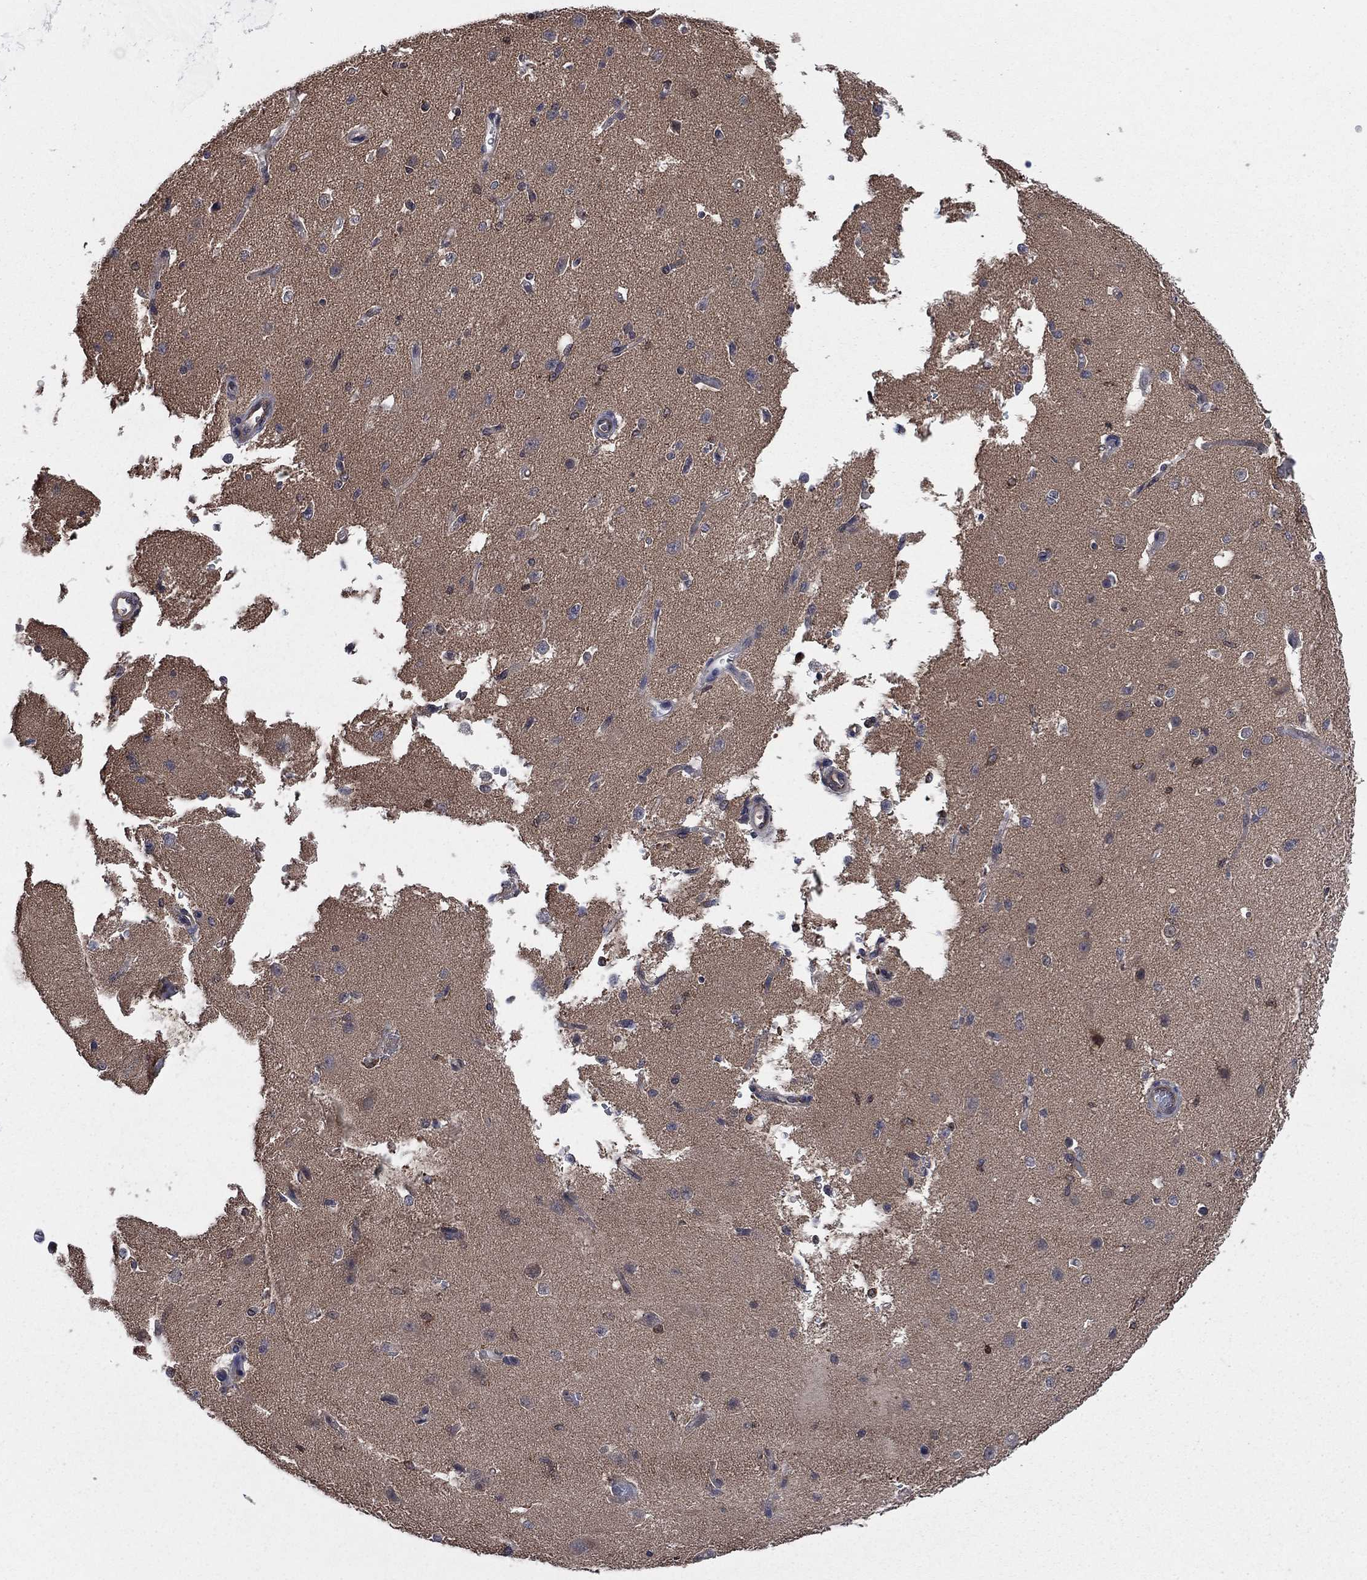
{"staining": {"intensity": "negative", "quantity": "none", "location": "none"}, "tissue": "cerebral cortex", "cell_type": "Endothelial cells", "image_type": "normal", "snomed": [{"axis": "morphology", "description": "Normal tissue, NOS"}, {"axis": "morphology", "description": "Inflammation, NOS"}, {"axis": "topography", "description": "Cerebral cortex"}], "caption": "Immunohistochemistry of unremarkable human cerebral cortex reveals no positivity in endothelial cells.", "gene": "C2orf76", "patient": {"sex": "male", "age": 6}}